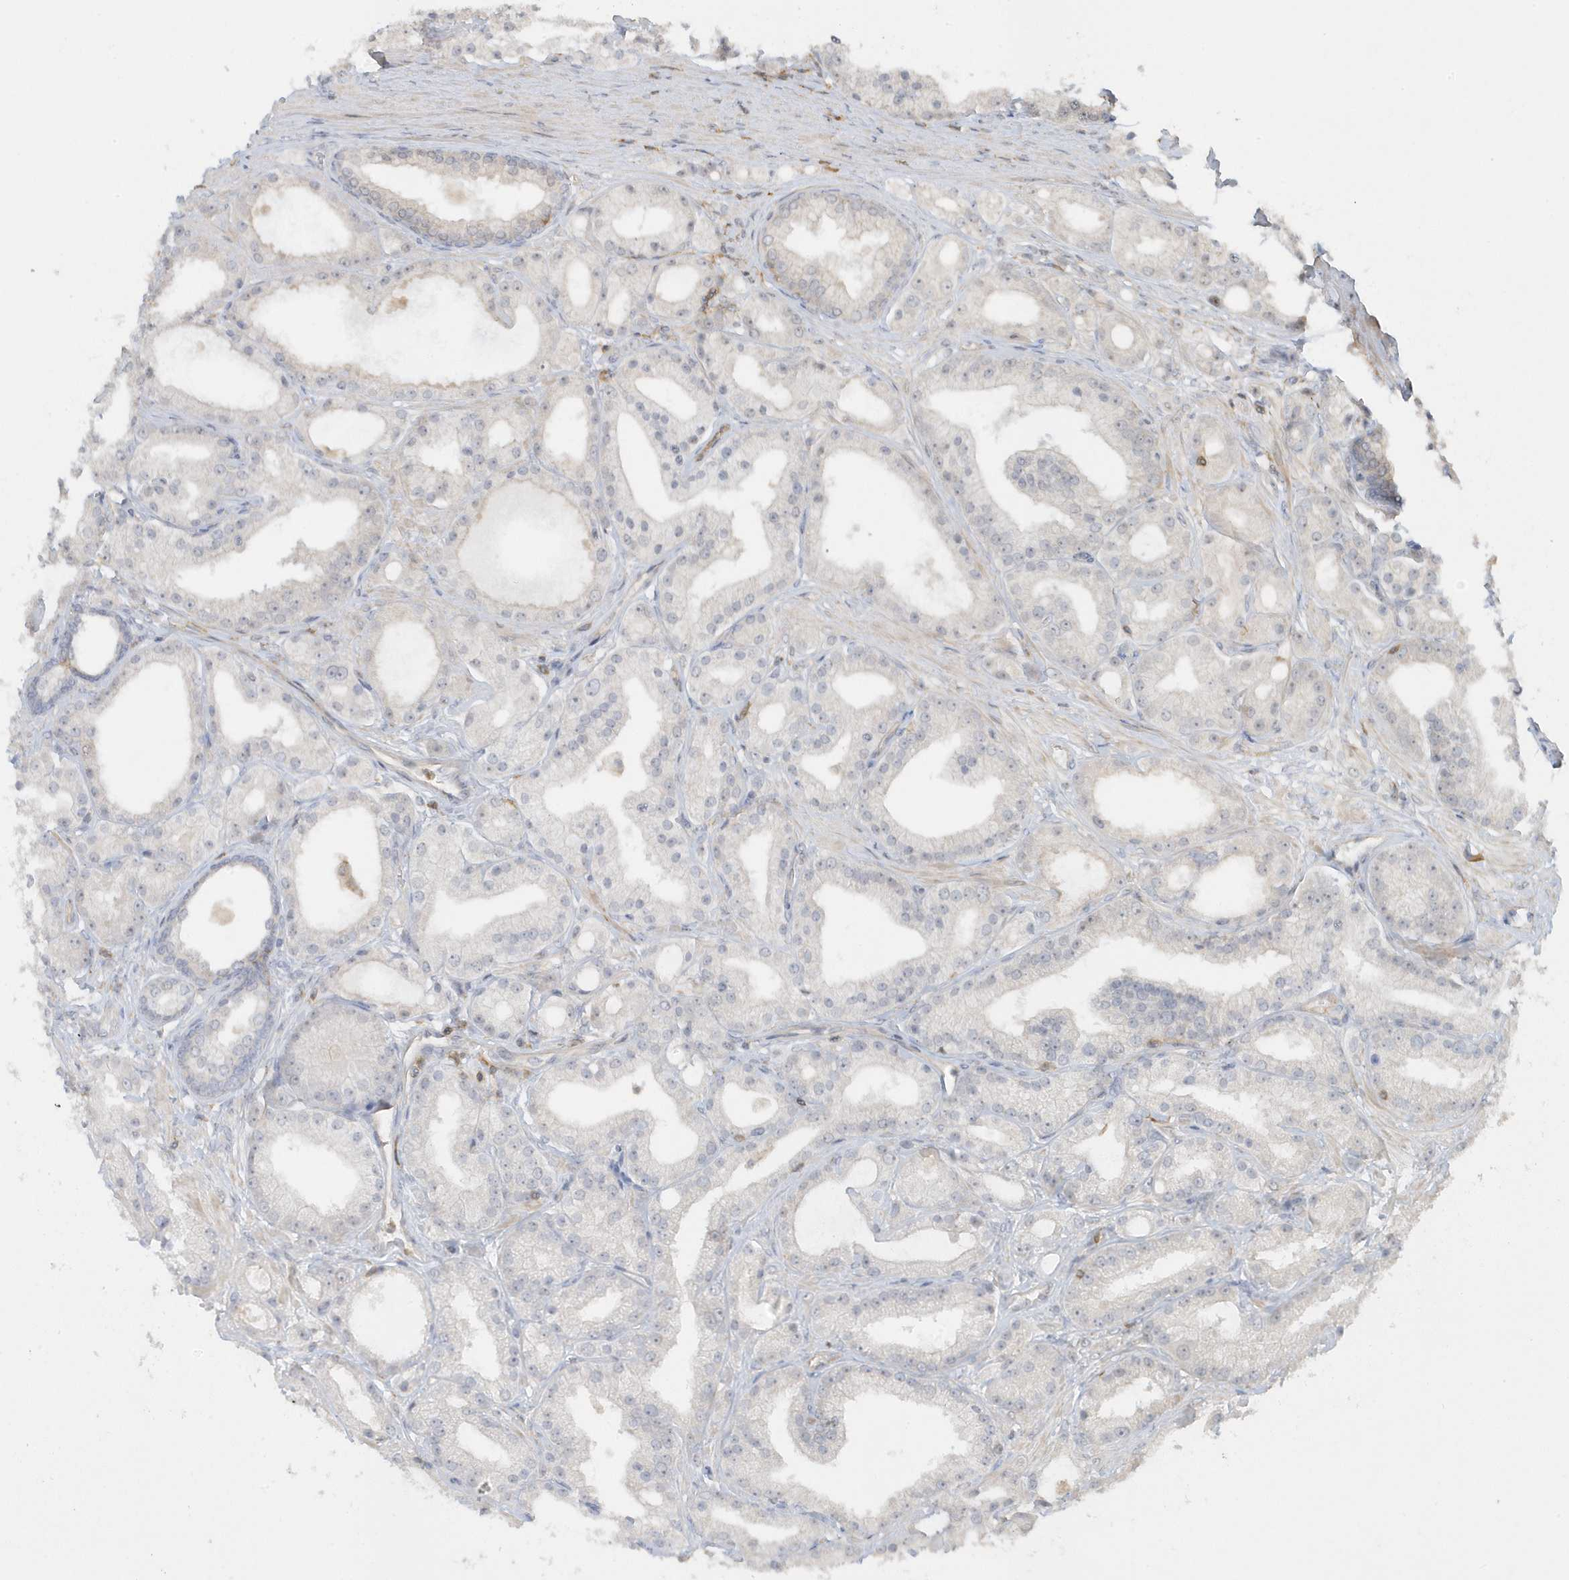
{"staining": {"intensity": "negative", "quantity": "none", "location": "none"}, "tissue": "prostate cancer", "cell_type": "Tumor cells", "image_type": "cancer", "snomed": [{"axis": "morphology", "description": "Adenocarcinoma, Low grade"}, {"axis": "topography", "description": "Prostate"}], "caption": "Tumor cells show no significant staining in prostate cancer (adenocarcinoma (low-grade)).", "gene": "ZBTB8A", "patient": {"sex": "male", "age": 67}}